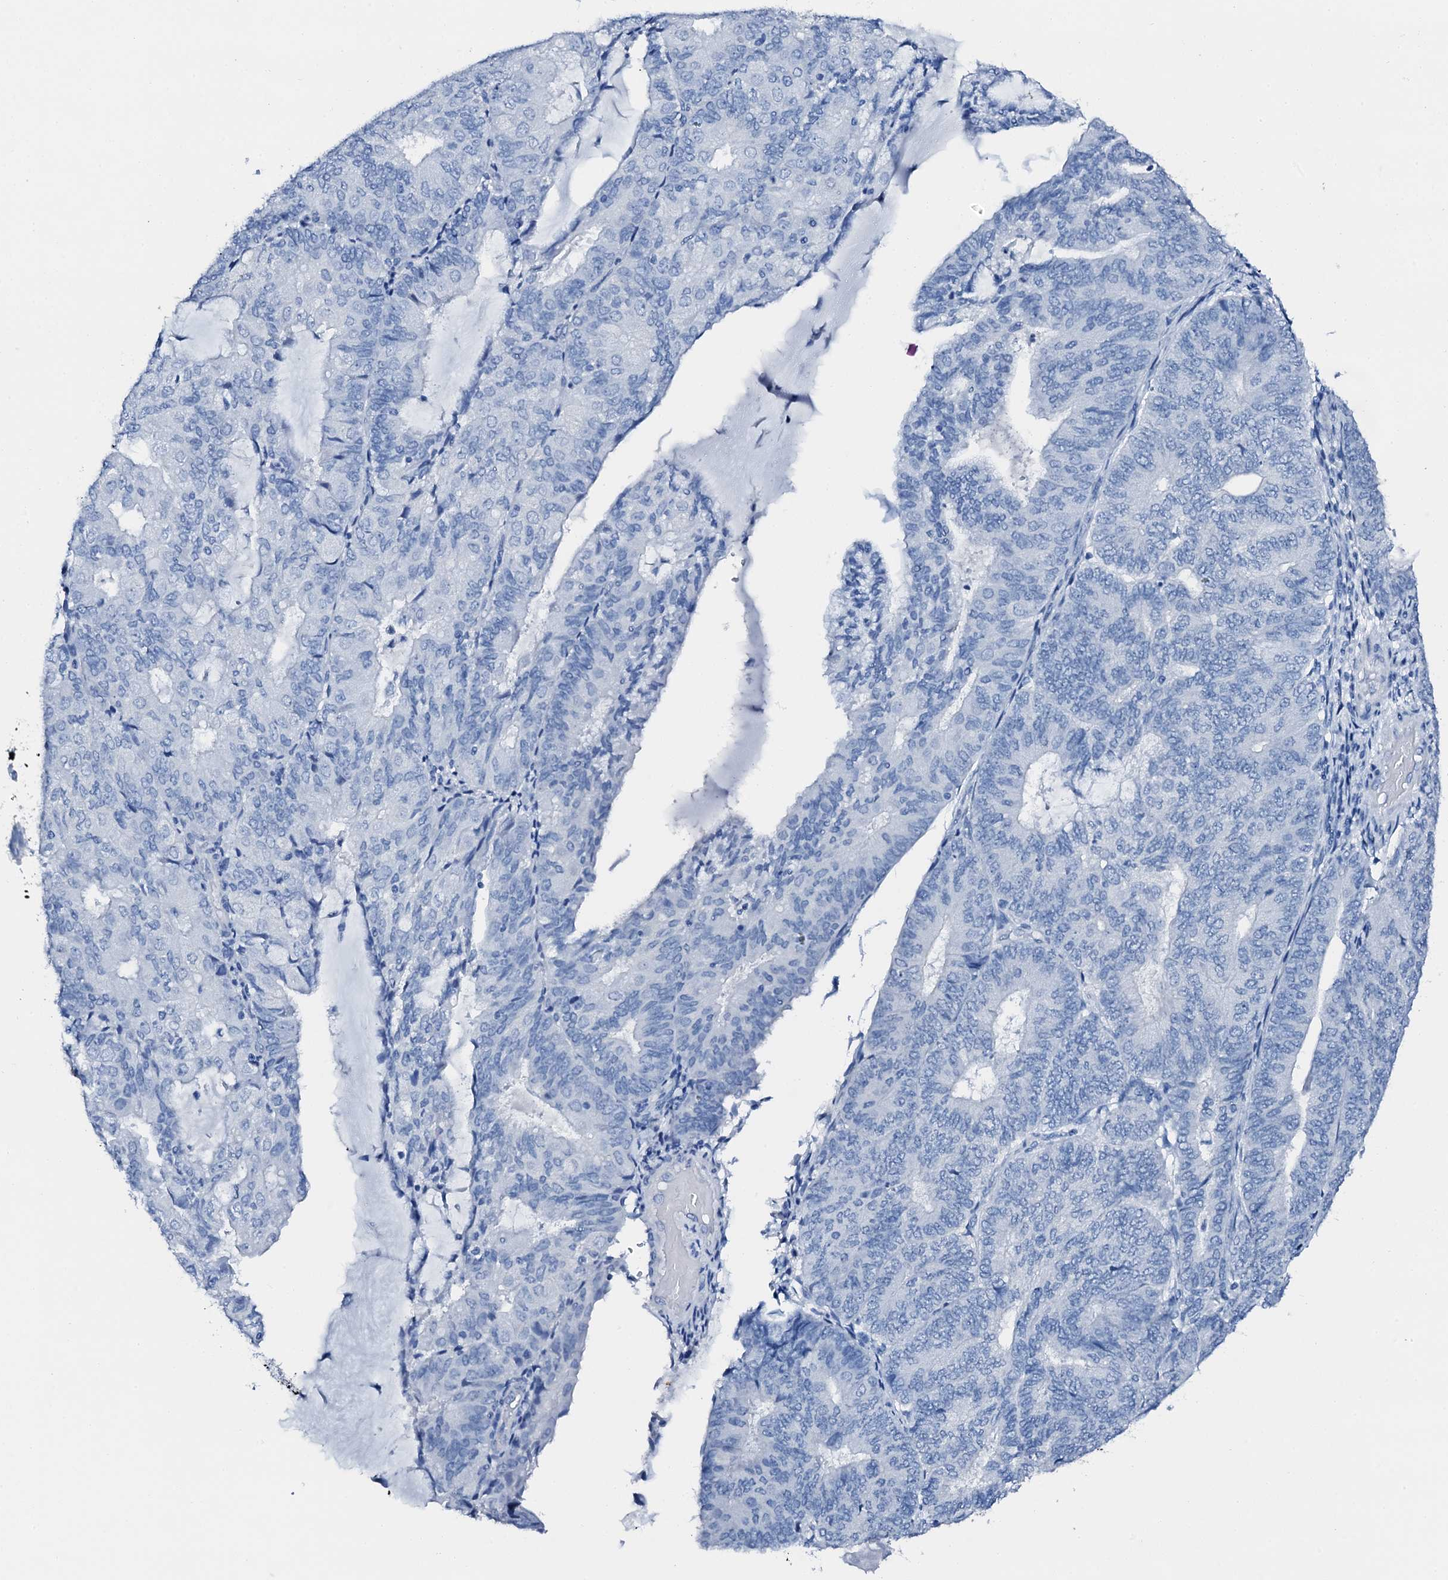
{"staining": {"intensity": "negative", "quantity": "none", "location": "none"}, "tissue": "endometrial cancer", "cell_type": "Tumor cells", "image_type": "cancer", "snomed": [{"axis": "morphology", "description": "Adenocarcinoma, NOS"}, {"axis": "topography", "description": "Endometrium"}], "caption": "An IHC histopathology image of endometrial adenocarcinoma is shown. There is no staining in tumor cells of endometrial adenocarcinoma. (Stains: DAB immunohistochemistry with hematoxylin counter stain, Microscopy: brightfield microscopy at high magnification).", "gene": "PTH", "patient": {"sex": "female", "age": 81}}